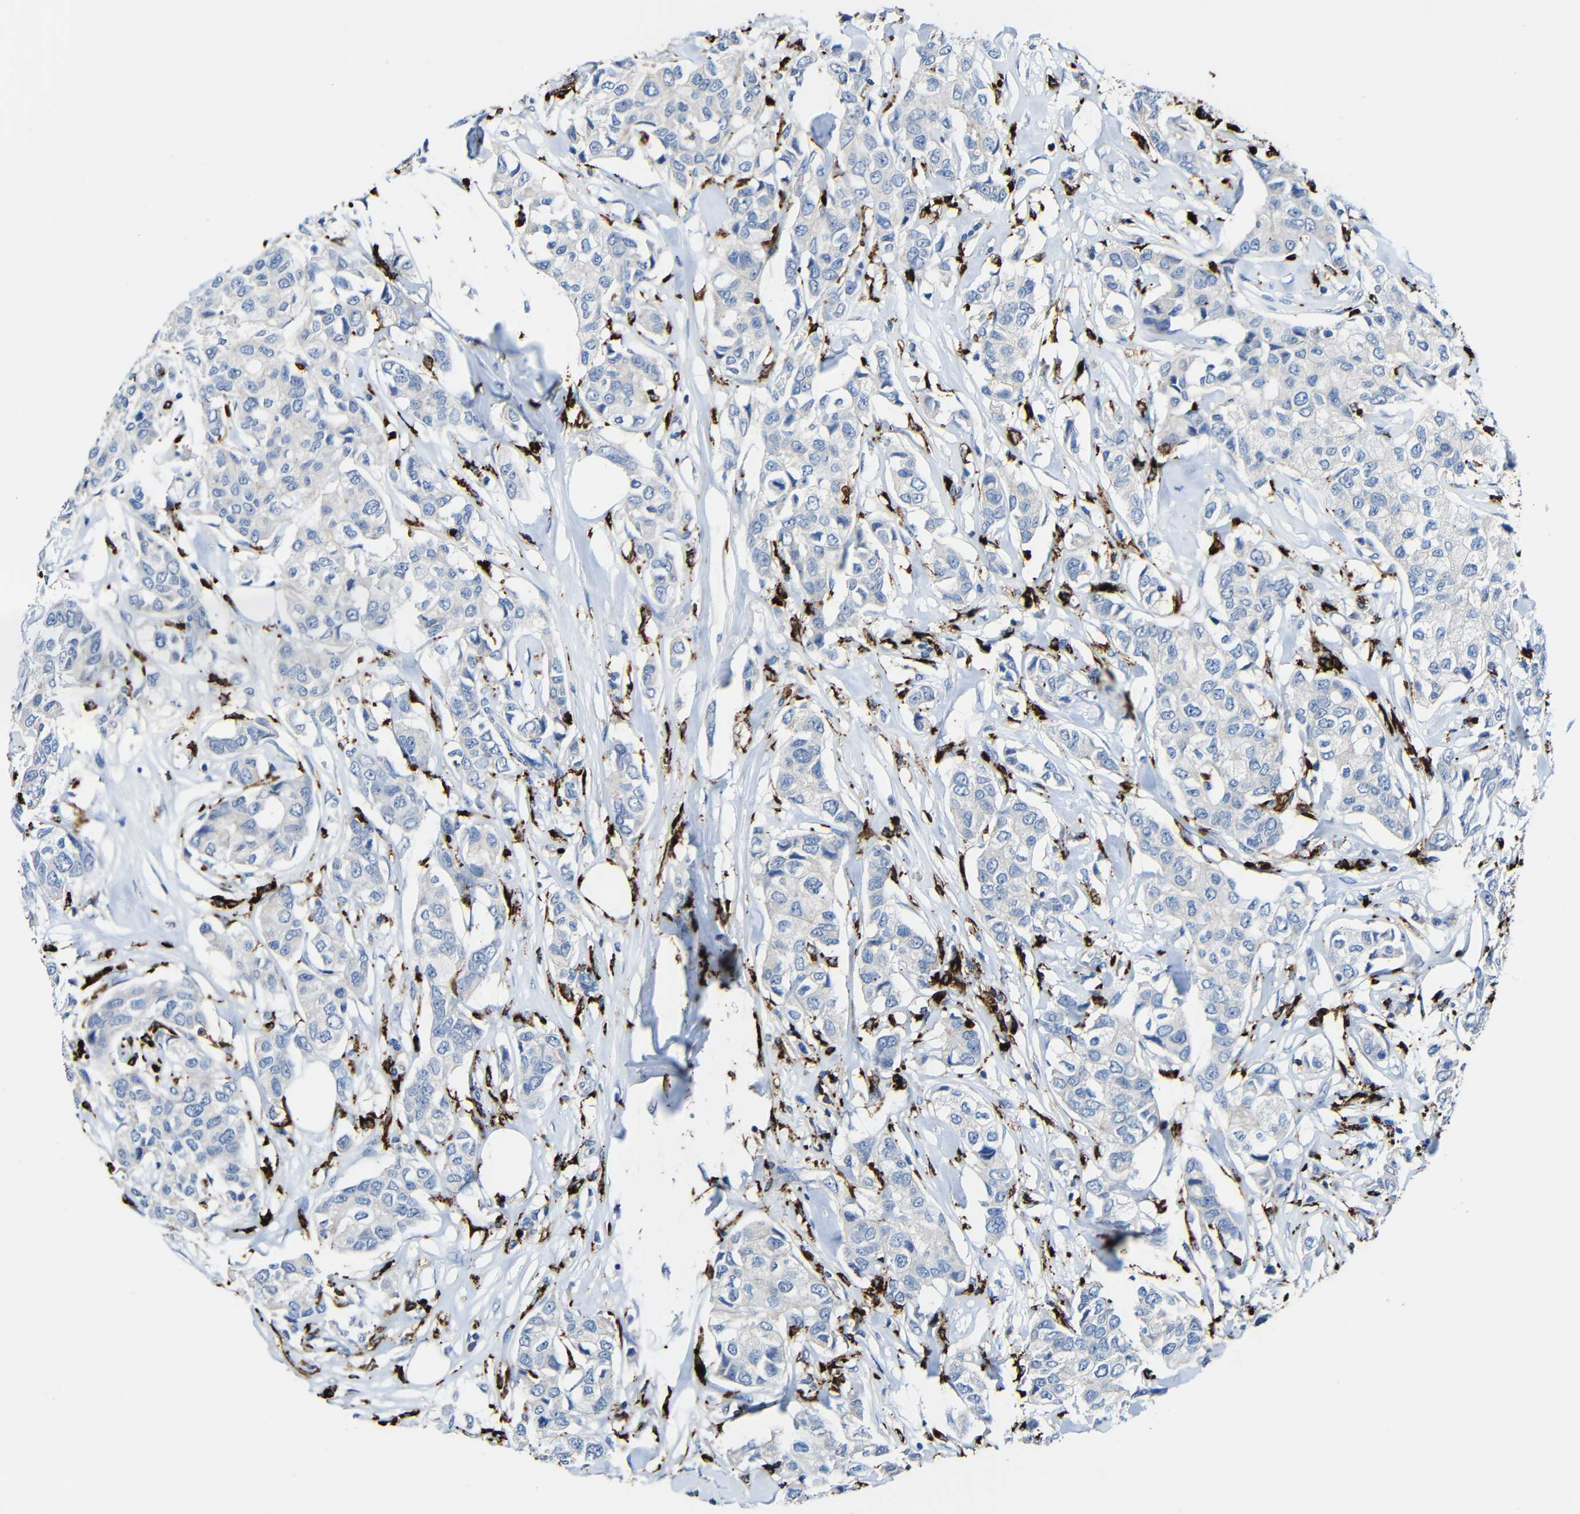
{"staining": {"intensity": "negative", "quantity": "none", "location": "none"}, "tissue": "breast cancer", "cell_type": "Tumor cells", "image_type": "cancer", "snomed": [{"axis": "morphology", "description": "Duct carcinoma"}, {"axis": "topography", "description": "Breast"}], "caption": "Immunohistochemistry image of neoplastic tissue: infiltrating ductal carcinoma (breast) stained with DAB (3,3'-diaminobenzidine) shows no significant protein expression in tumor cells.", "gene": "HLA-DMA", "patient": {"sex": "female", "age": 80}}